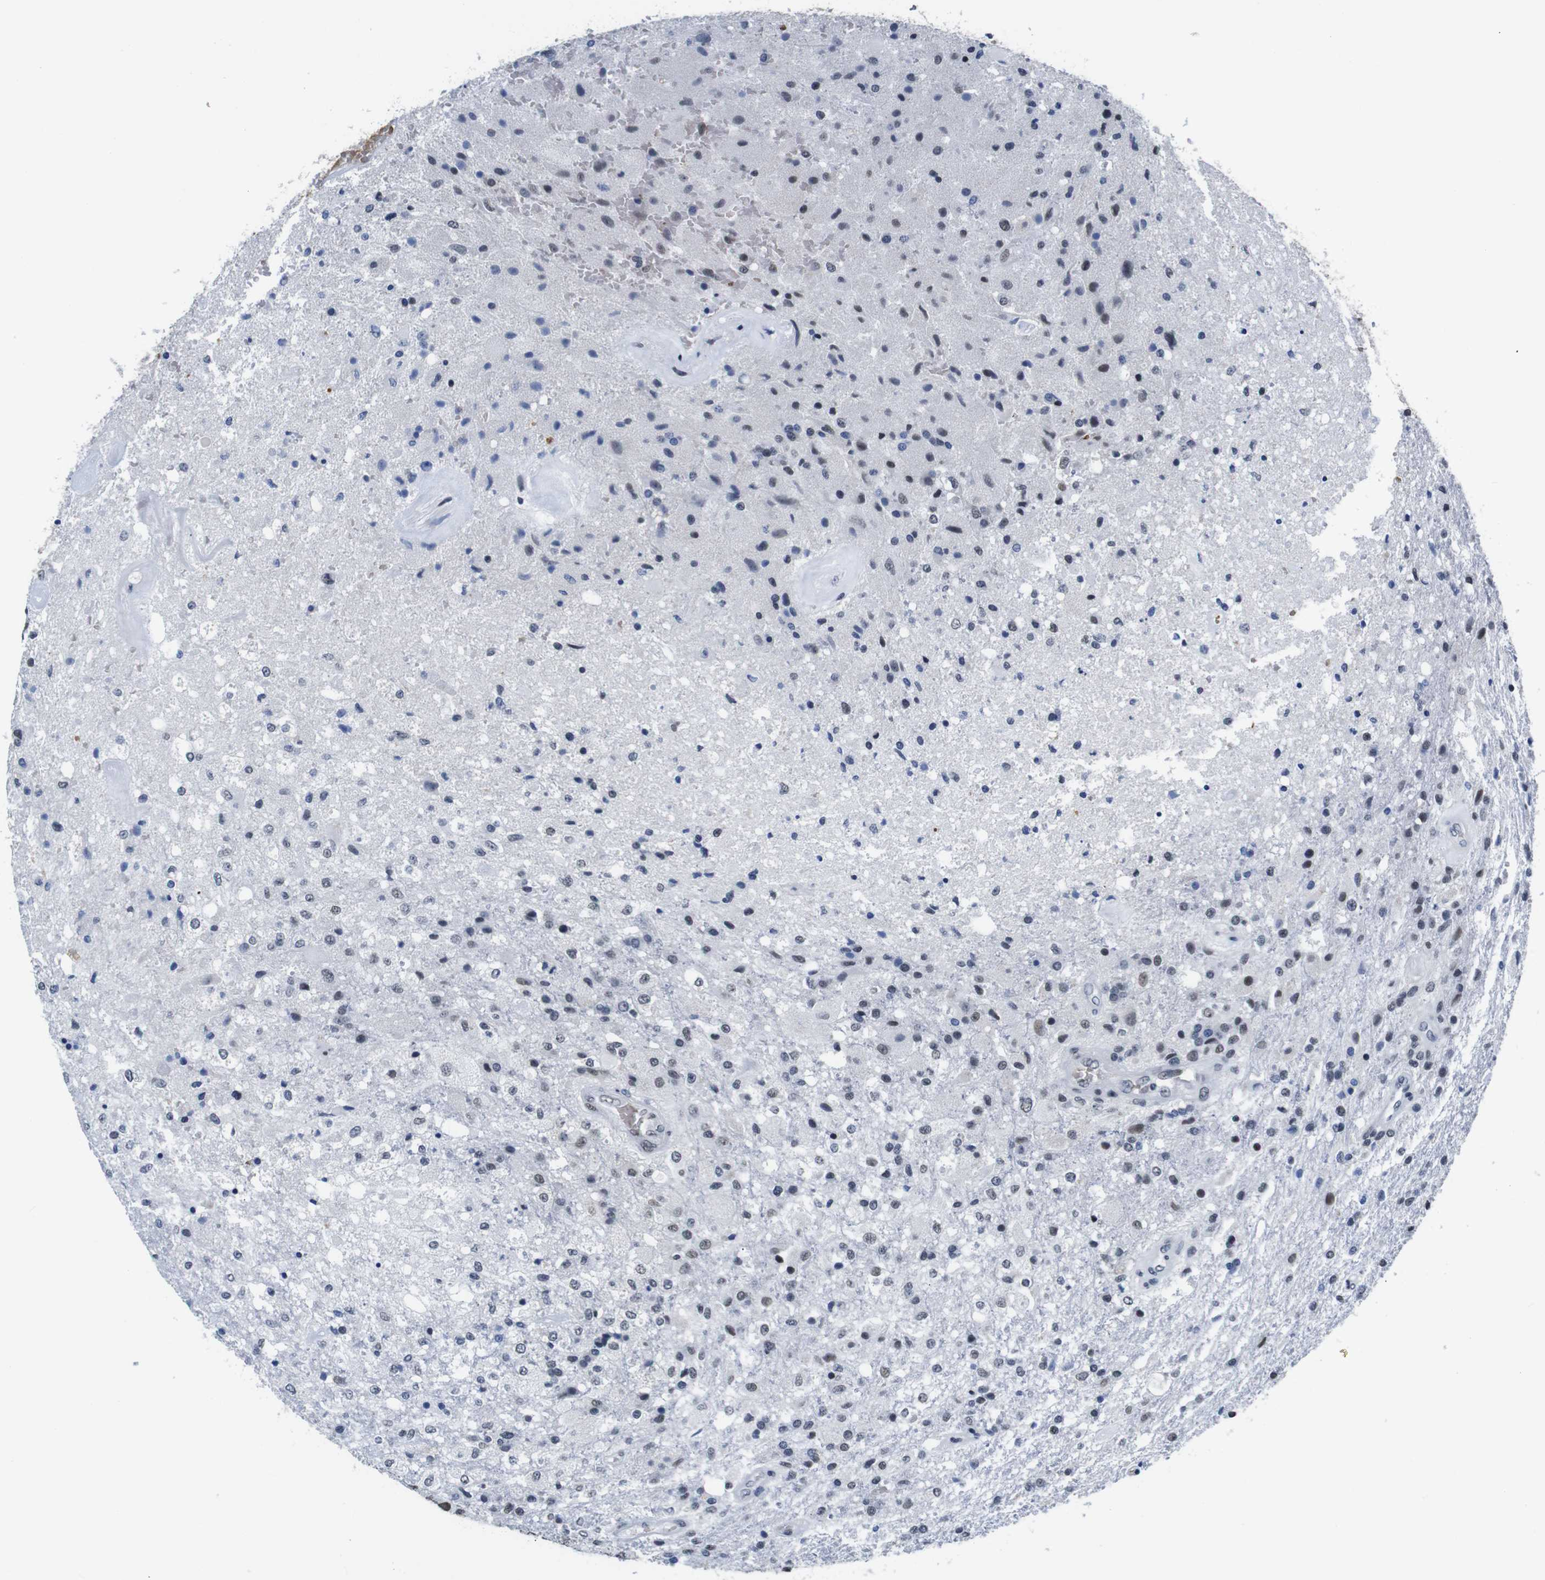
{"staining": {"intensity": "weak", "quantity": "<25%", "location": "nuclear"}, "tissue": "glioma", "cell_type": "Tumor cells", "image_type": "cancer", "snomed": [{"axis": "morphology", "description": "Normal tissue, NOS"}, {"axis": "morphology", "description": "Glioma, malignant, High grade"}, {"axis": "topography", "description": "Cerebral cortex"}], "caption": "Photomicrograph shows no significant protein expression in tumor cells of glioma.", "gene": "ILDR2", "patient": {"sex": "male", "age": 77}}